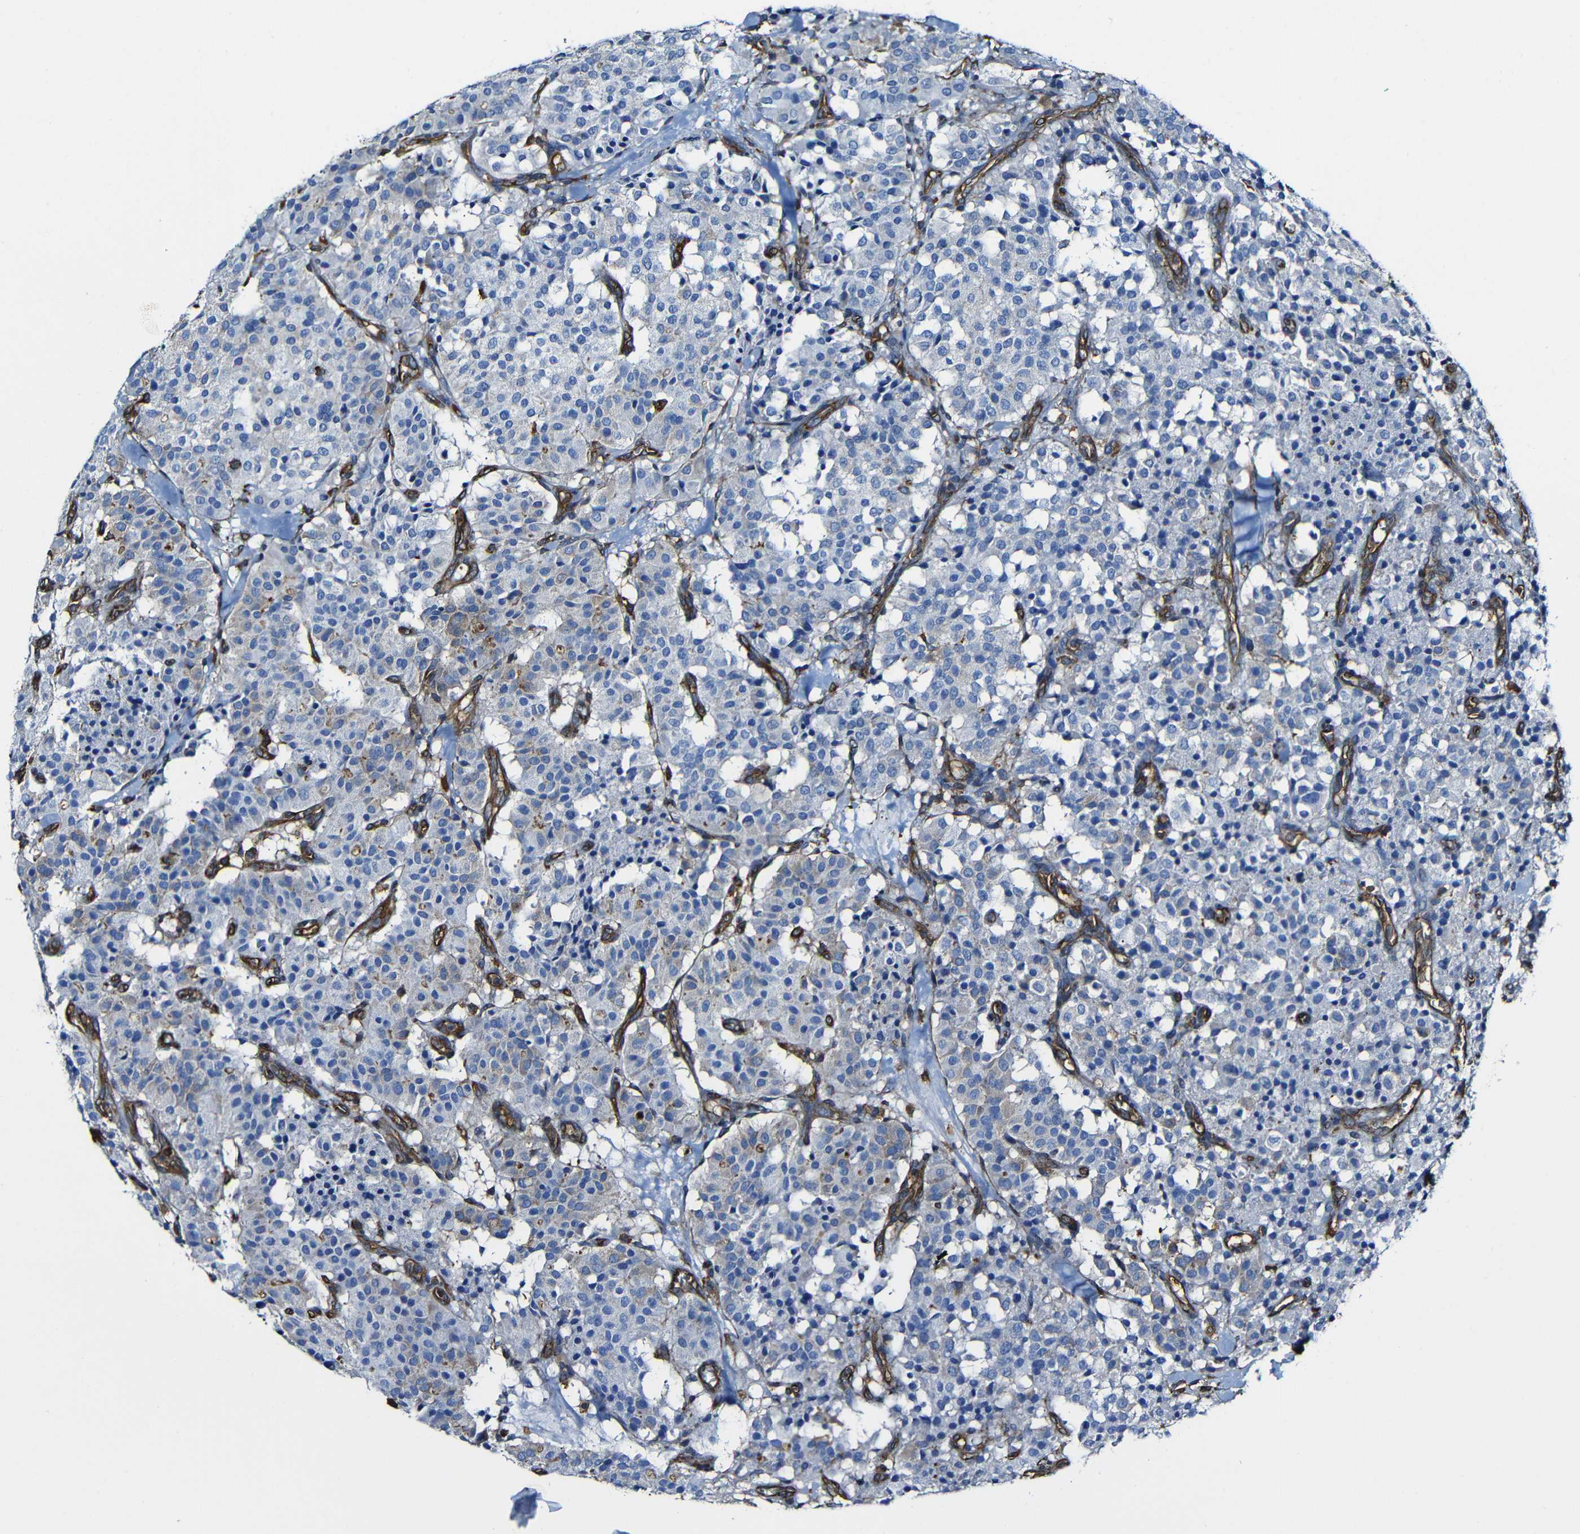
{"staining": {"intensity": "weak", "quantity": "<25%", "location": "cytoplasmic/membranous"}, "tissue": "carcinoid", "cell_type": "Tumor cells", "image_type": "cancer", "snomed": [{"axis": "morphology", "description": "Carcinoid, malignant, NOS"}, {"axis": "topography", "description": "Lung"}], "caption": "An immunohistochemistry micrograph of carcinoid (malignant) is shown. There is no staining in tumor cells of carcinoid (malignant).", "gene": "MSN", "patient": {"sex": "male", "age": 30}}